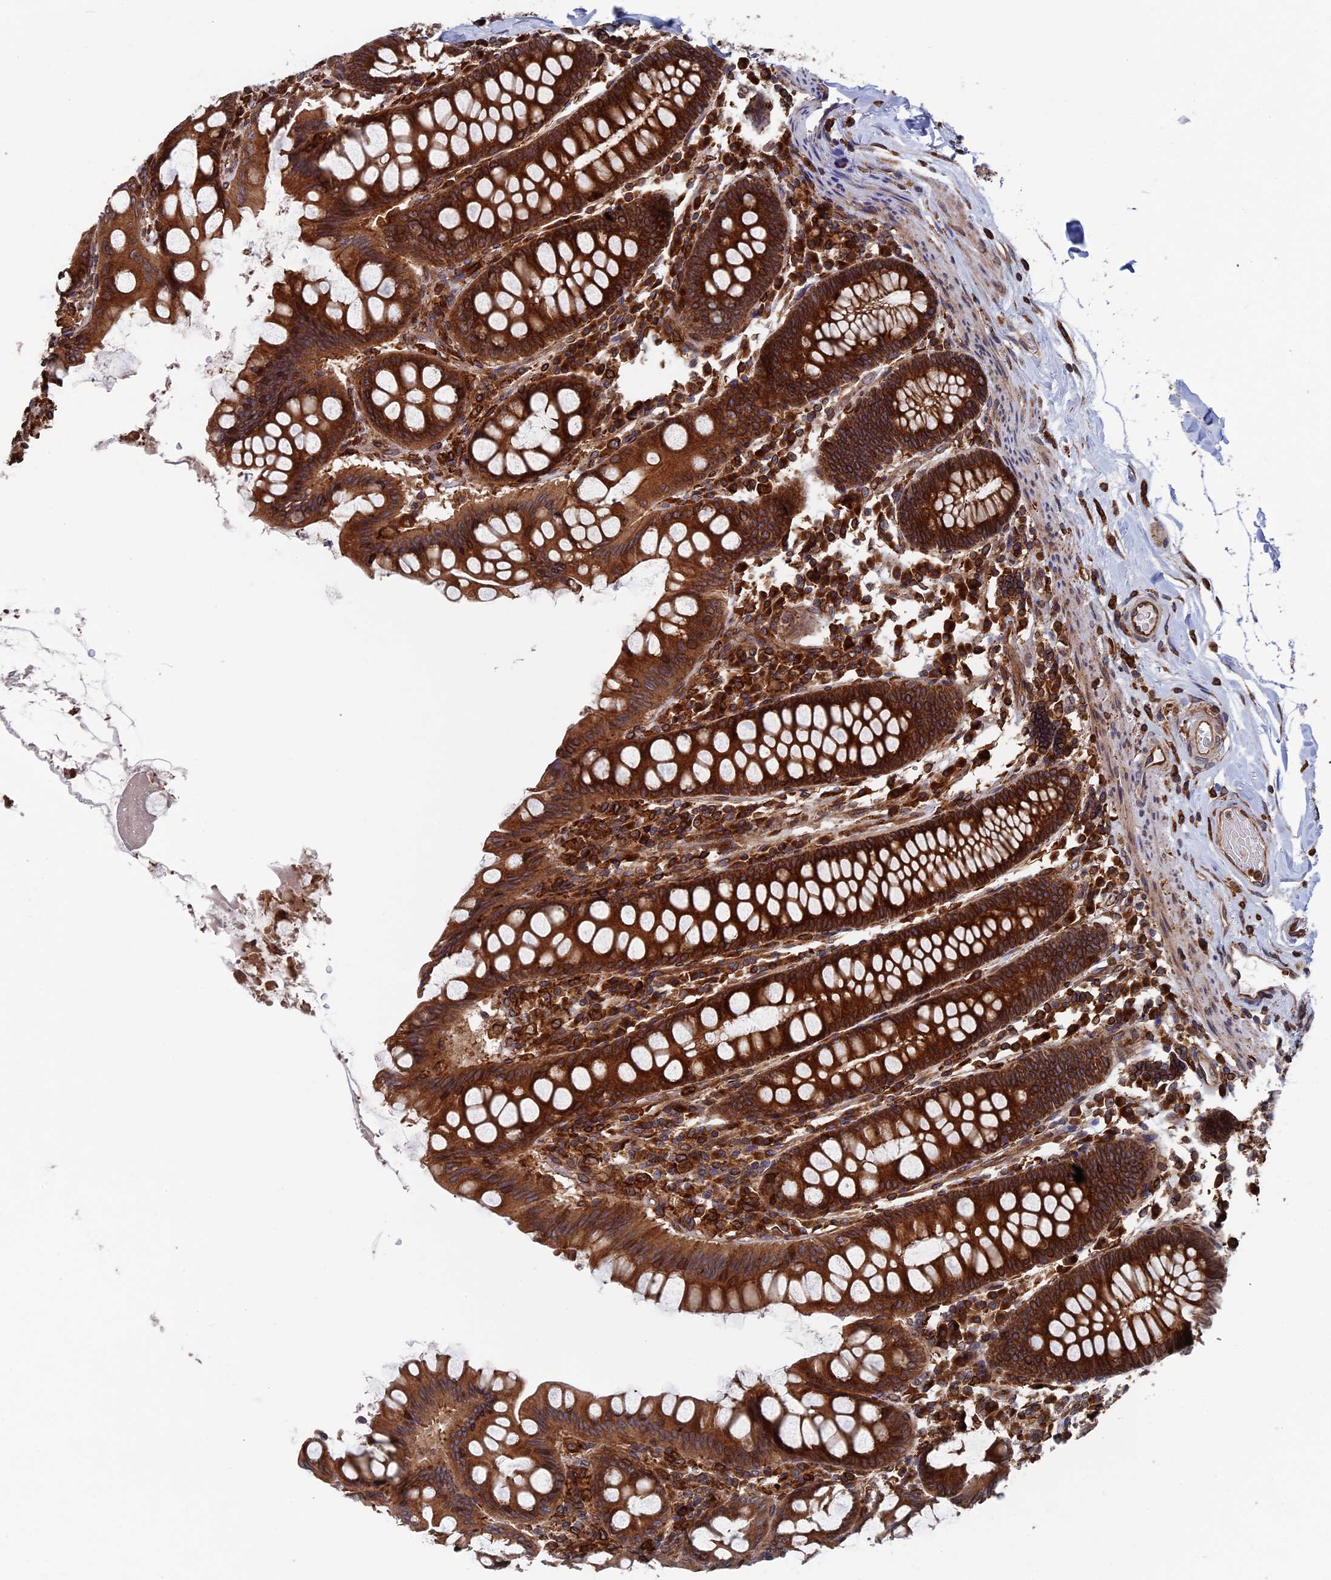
{"staining": {"intensity": "strong", "quantity": ">75%", "location": "cytoplasmic/membranous"}, "tissue": "colon", "cell_type": "Endothelial cells", "image_type": "normal", "snomed": [{"axis": "morphology", "description": "Normal tissue, NOS"}, {"axis": "topography", "description": "Colon"}], "caption": "There is high levels of strong cytoplasmic/membranous positivity in endothelial cells of unremarkable colon, as demonstrated by immunohistochemical staining (brown color).", "gene": "RPUSD1", "patient": {"sex": "female", "age": 79}}